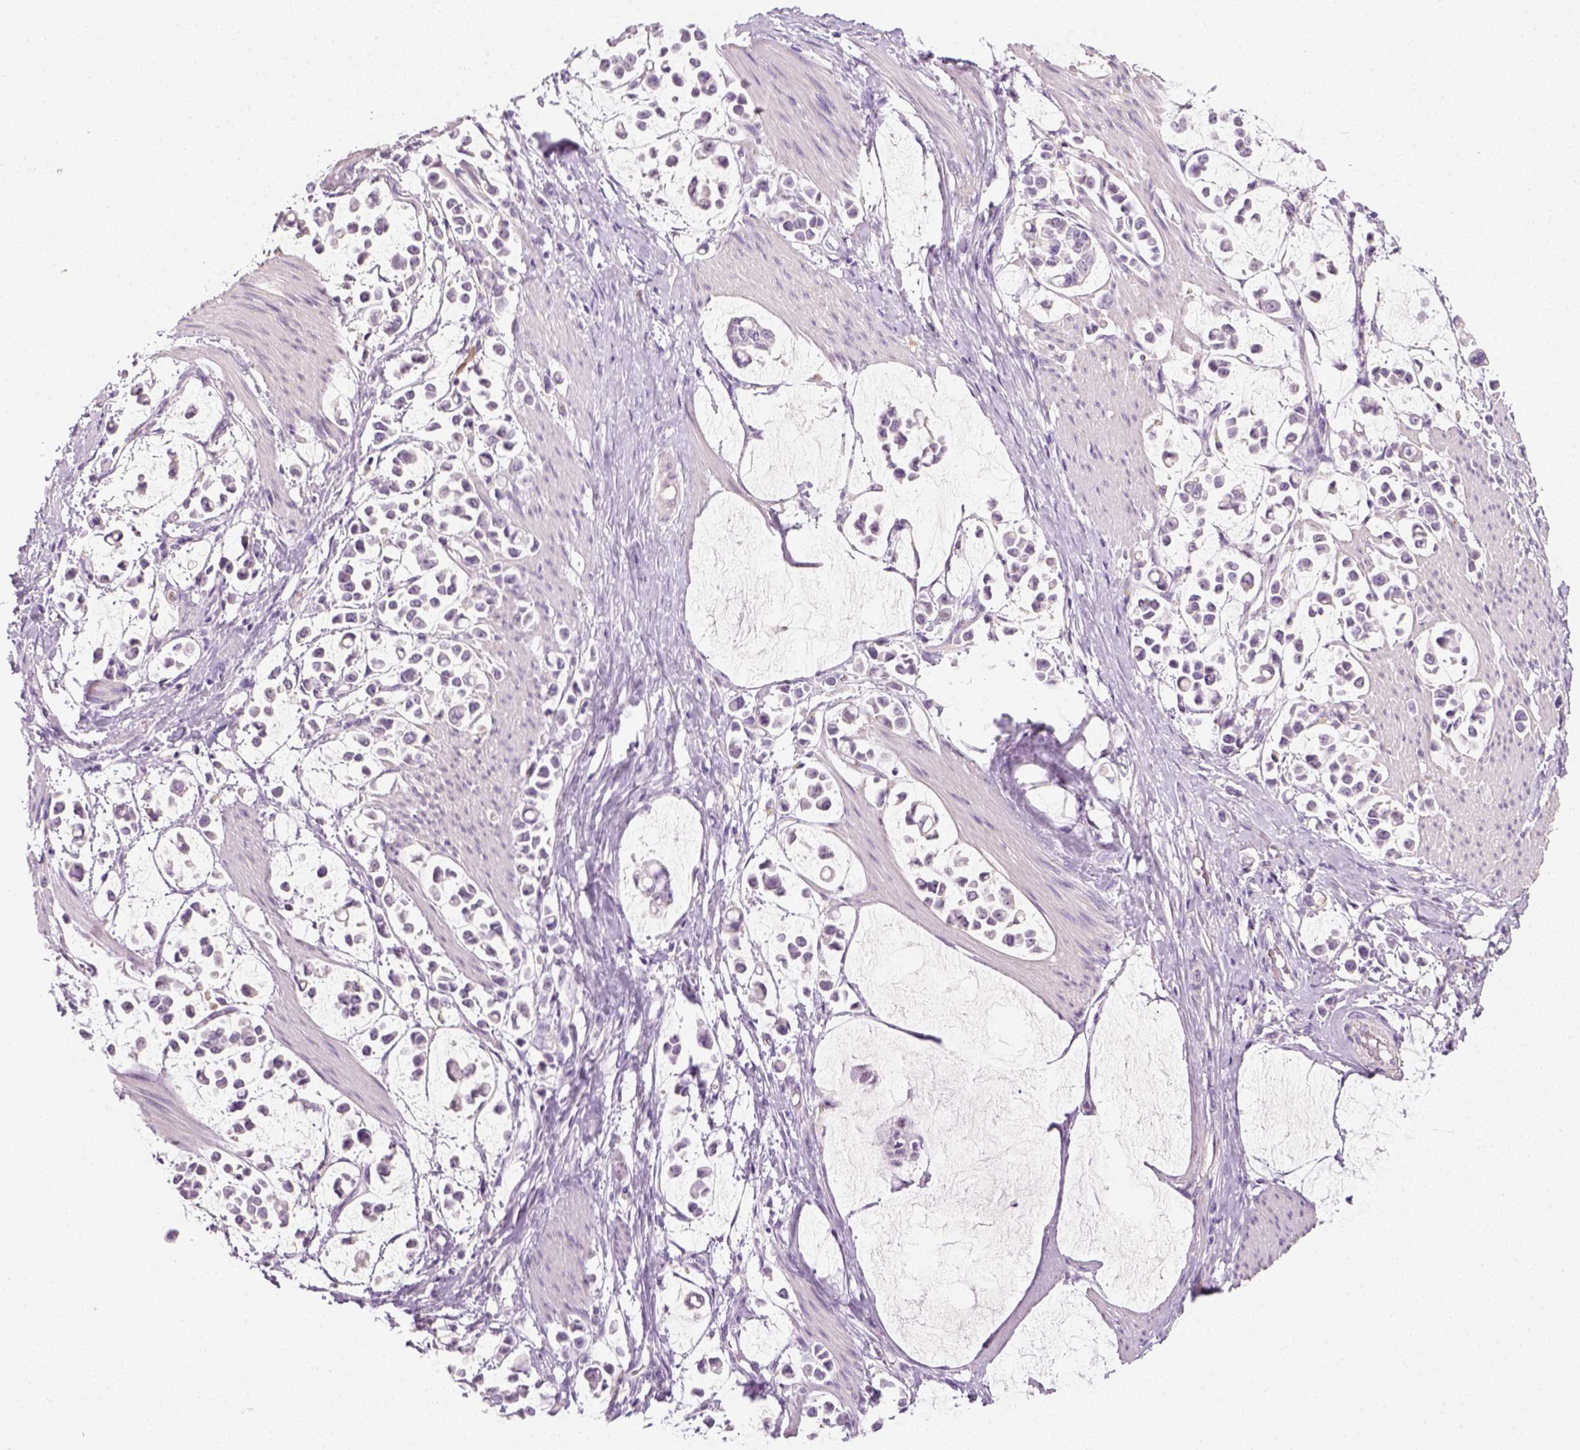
{"staining": {"intensity": "negative", "quantity": "none", "location": "none"}, "tissue": "stomach cancer", "cell_type": "Tumor cells", "image_type": "cancer", "snomed": [{"axis": "morphology", "description": "Adenocarcinoma, NOS"}, {"axis": "topography", "description": "Stomach"}], "caption": "Tumor cells are negative for protein expression in human stomach cancer.", "gene": "FAM163B", "patient": {"sex": "male", "age": 82}}